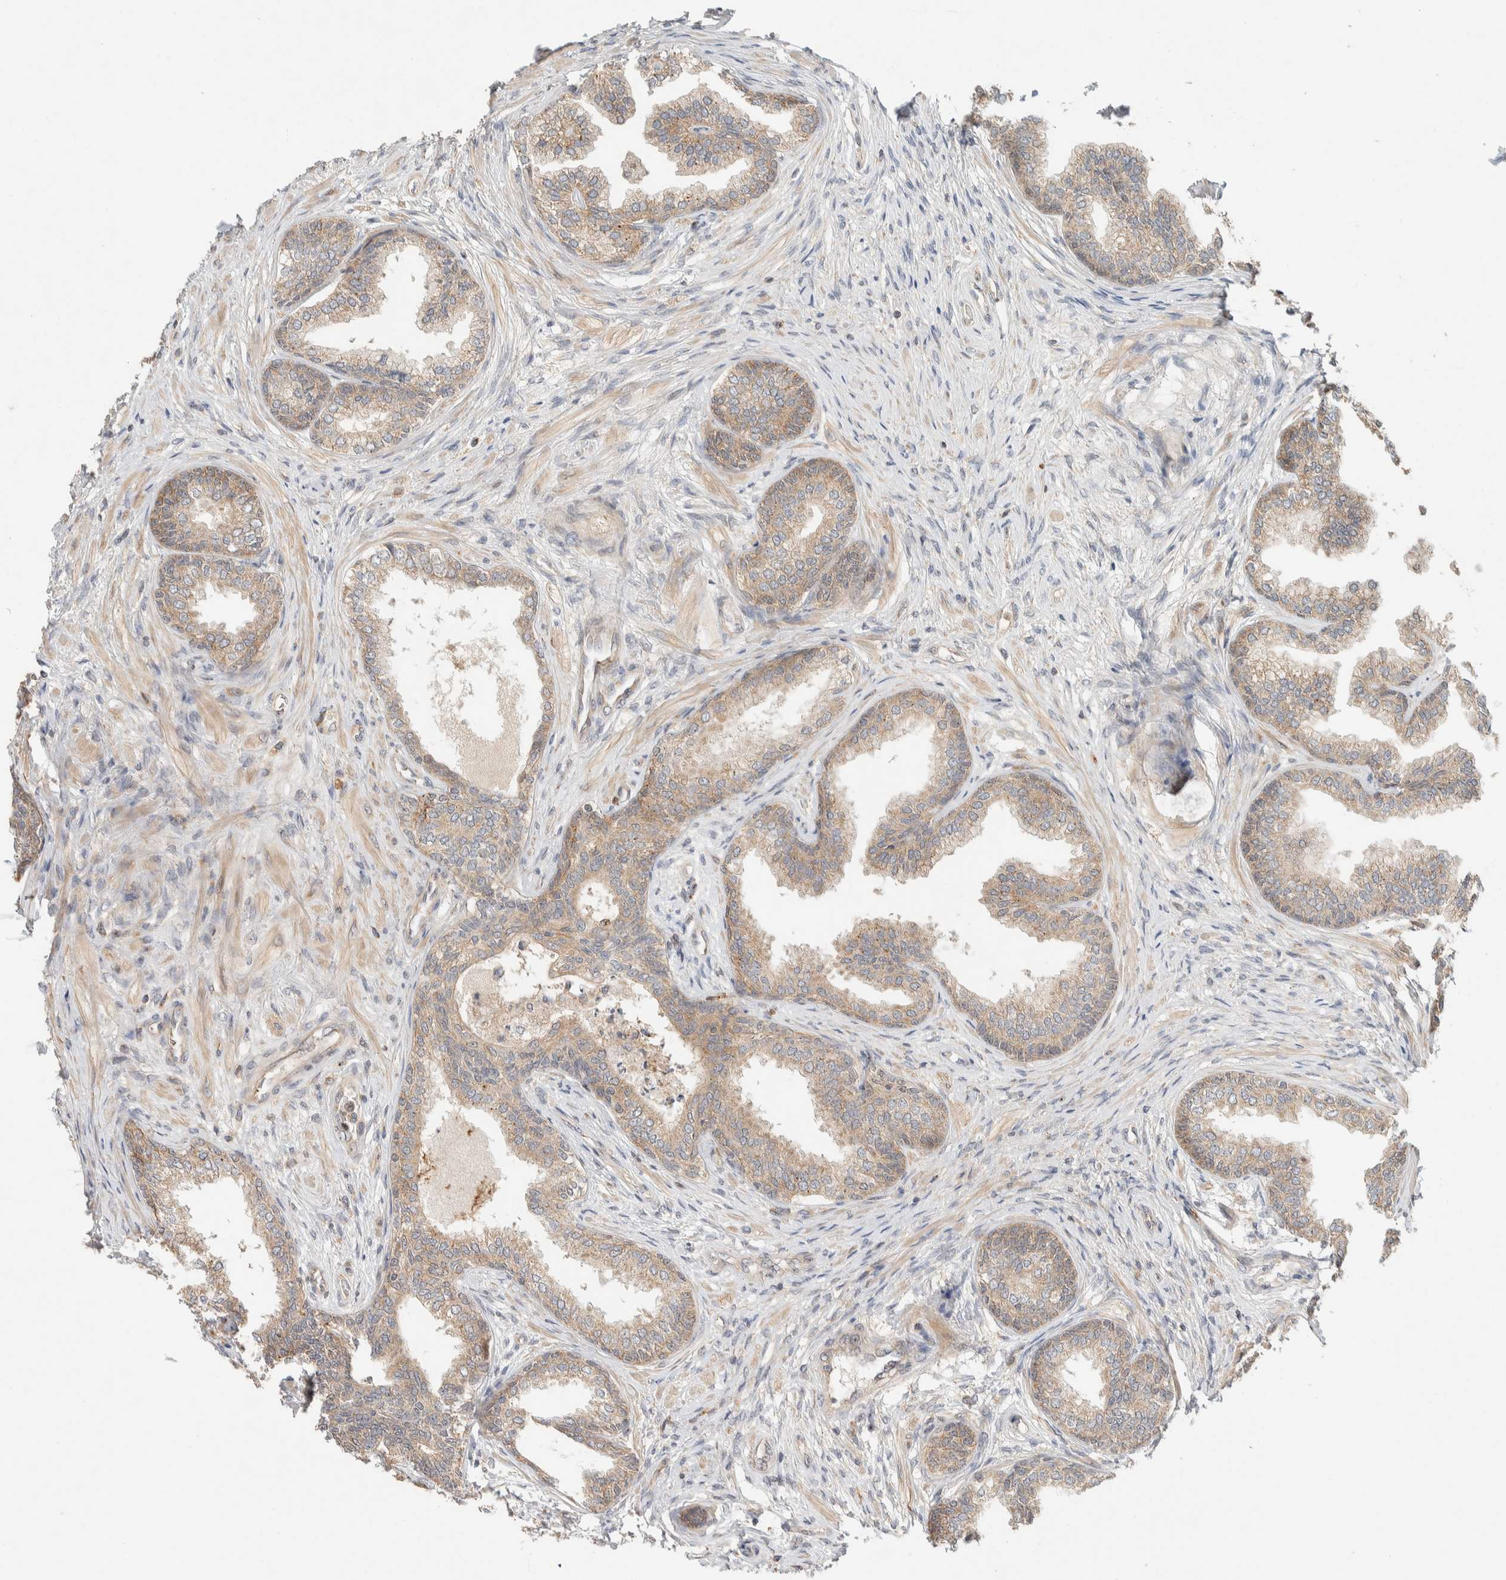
{"staining": {"intensity": "moderate", "quantity": ">75%", "location": "cytoplasmic/membranous"}, "tissue": "prostate", "cell_type": "Glandular cells", "image_type": "normal", "snomed": [{"axis": "morphology", "description": "Normal tissue, NOS"}, {"axis": "topography", "description": "Prostate"}], "caption": "Protein expression analysis of unremarkable human prostate reveals moderate cytoplasmic/membranous staining in about >75% of glandular cells. The staining was performed using DAB to visualize the protein expression in brown, while the nuclei were stained in blue with hematoxylin (Magnification: 20x).", "gene": "KIF9", "patient": {"sex": "male", "age": 76}}